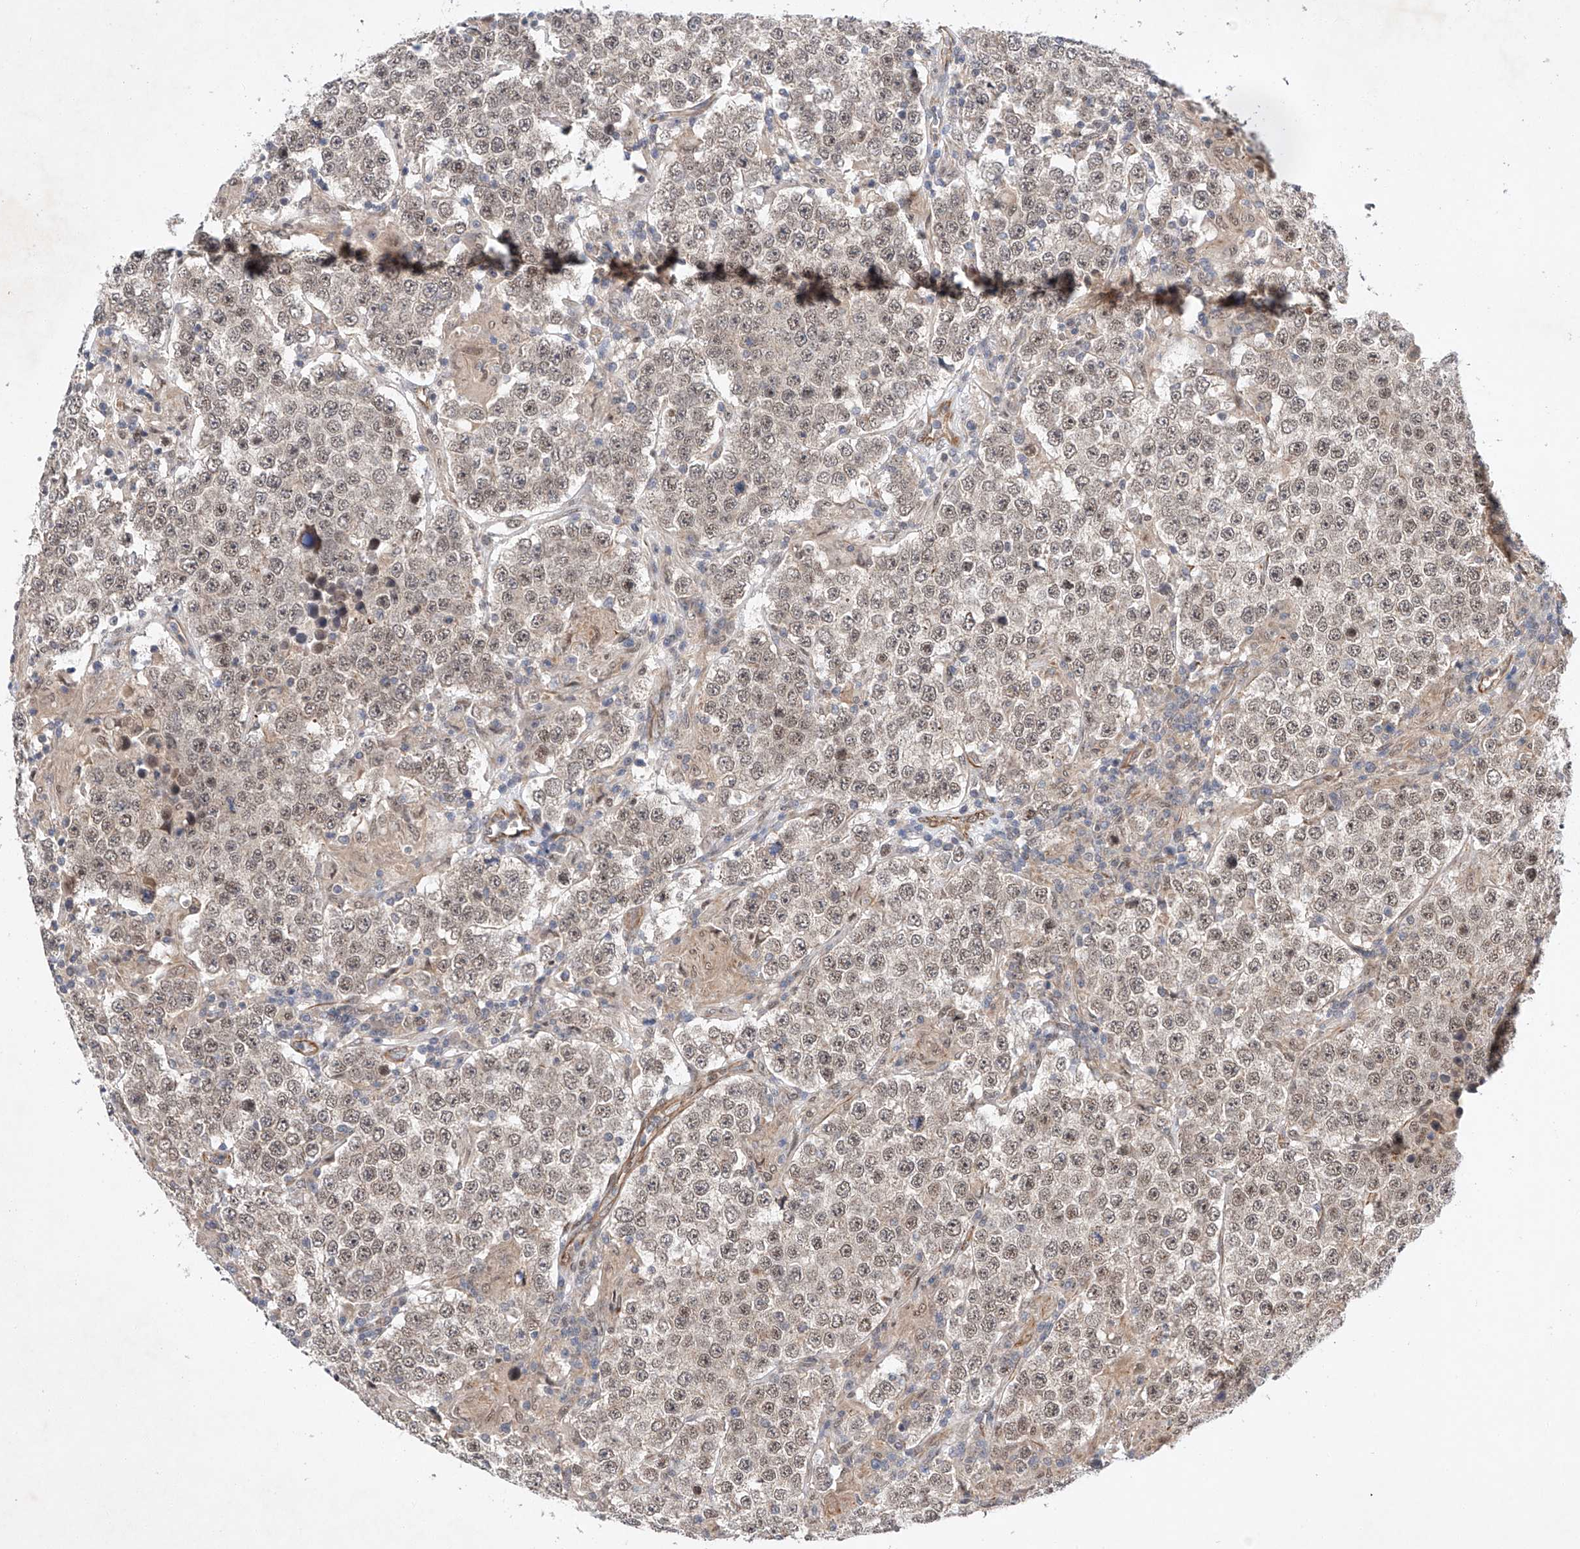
{"staining": {"intensity": "weak", "quantity": ">75%", "location": "nuclear"}, "tissue": "testis cancer", "cell_type": "Tumor cells", "image_type": "cancer", "snomed": [{"axis": "morphology", "description": "Normal tissue, NOS"}, {"axis": "morphology", "description": "Urothelial carcinoma, High grade"}, {"axis": "morphology", "description": "Seminoma, NOS"}, {"axis": "morphology", "description": "Carcinoma, Embryonal, NOS"}, {"axis": "topography", "description": "Urinary bladder"}, {"axis": "topography", "description": "Testis"}], "caption": "About >75% of tumor cells in human testis cancer (embryonal carcinoma) demonstrate weak nuclear protein staining as visualized by brown immunohistochemical staining.", "gene": "AMD1", "patient": {"sex": "male", "age": 41}}